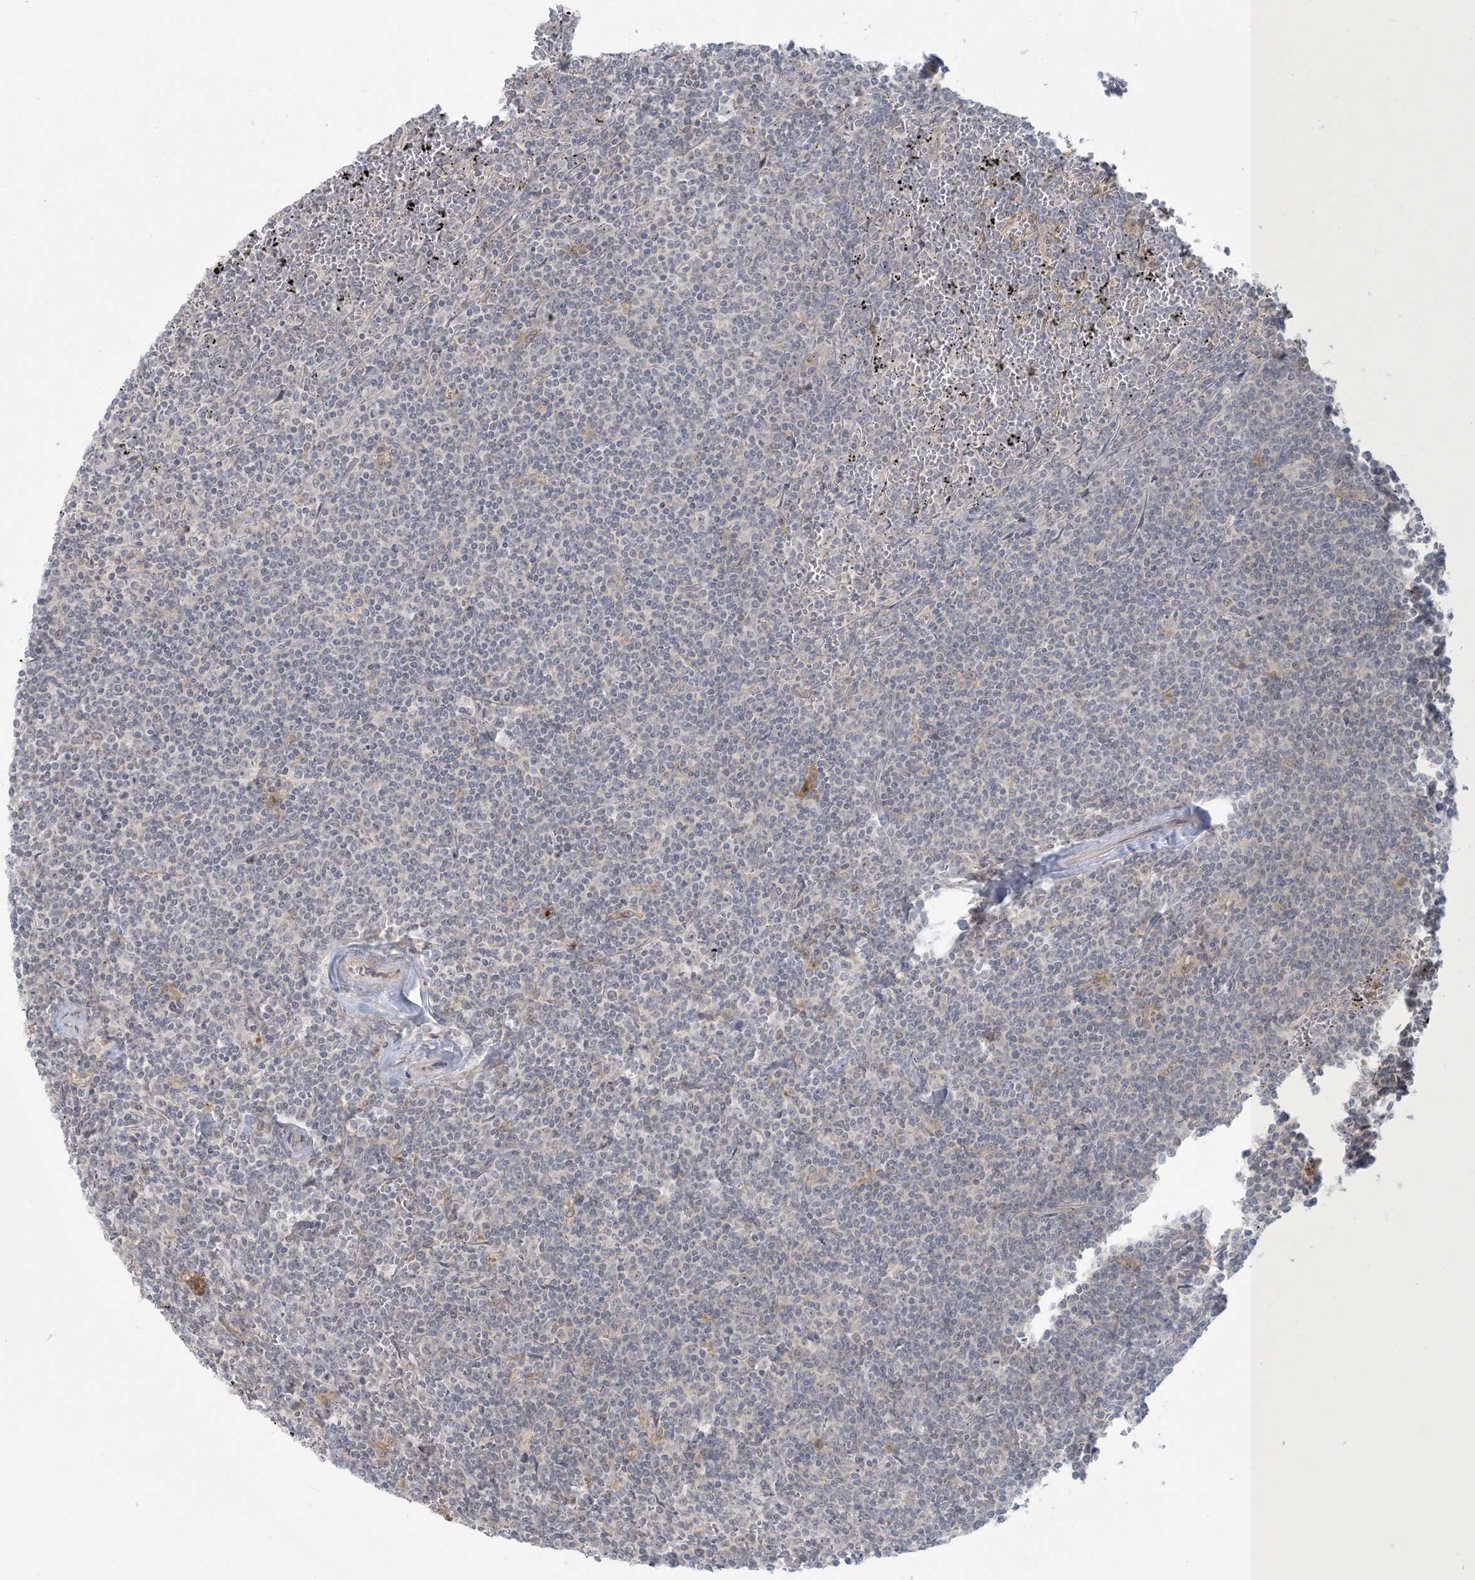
{"staining": {"intensity": "negative", "quantity": "none", "location": "none"}, "tissue": "lymphoma", "cell_type": "Tumor cells", "image_type": "cancer", "snomed": [{"axis": "morphology", "description": "Malignant lymphoma, non-Hodgkin's type, Low grade"}, {"axis": "topography", "description": "Spleen"}], "caption": "Image shows no significant protein staining in tumor cells of low-grade malignant lymphoma, non-Hodgkin's type.", "gene": "NRBP2", "patient": {"sex": "female", "age": 19}}